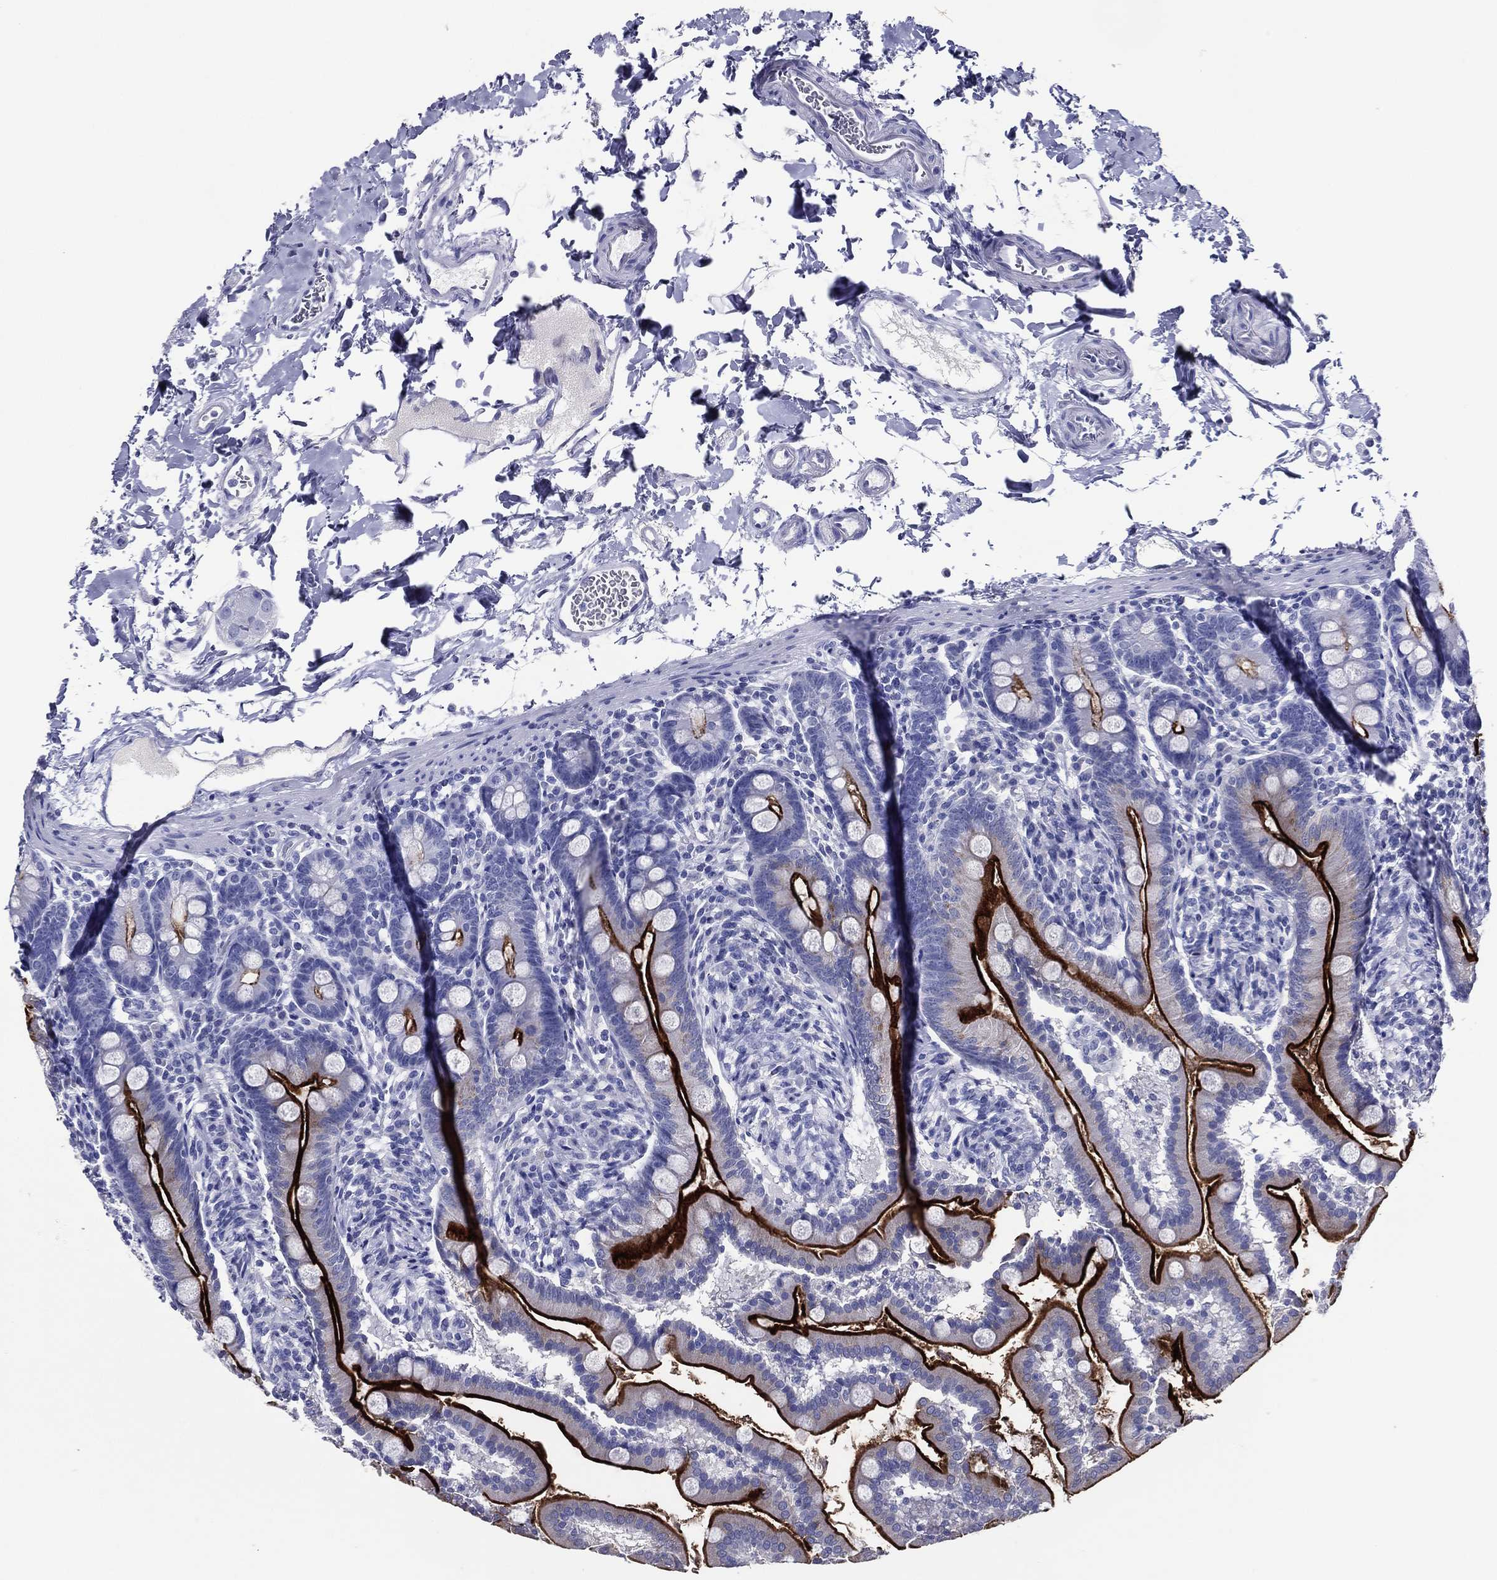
{"staining": {"intensity": "strong", "quantity": "25%-75%", "location": "cytoplasmic/membranous"}, "tissue": "small intestine", "cell_type": "Glandular cells", "image_type": "normal", "snomed": [{"axis": "morphology", "description": "Normal tissue, NOS"}, {"axis": "topography", "description": "Small intestine"}], "caption": "Immunohistochemical staining of unremarkable human small intestine exhibits high levels of strong cytoplasmic/membranous expression in about 25%-75% of glandular cells.", "gene": "ACE2", "patient": {"sex": "female", "age": 44}}